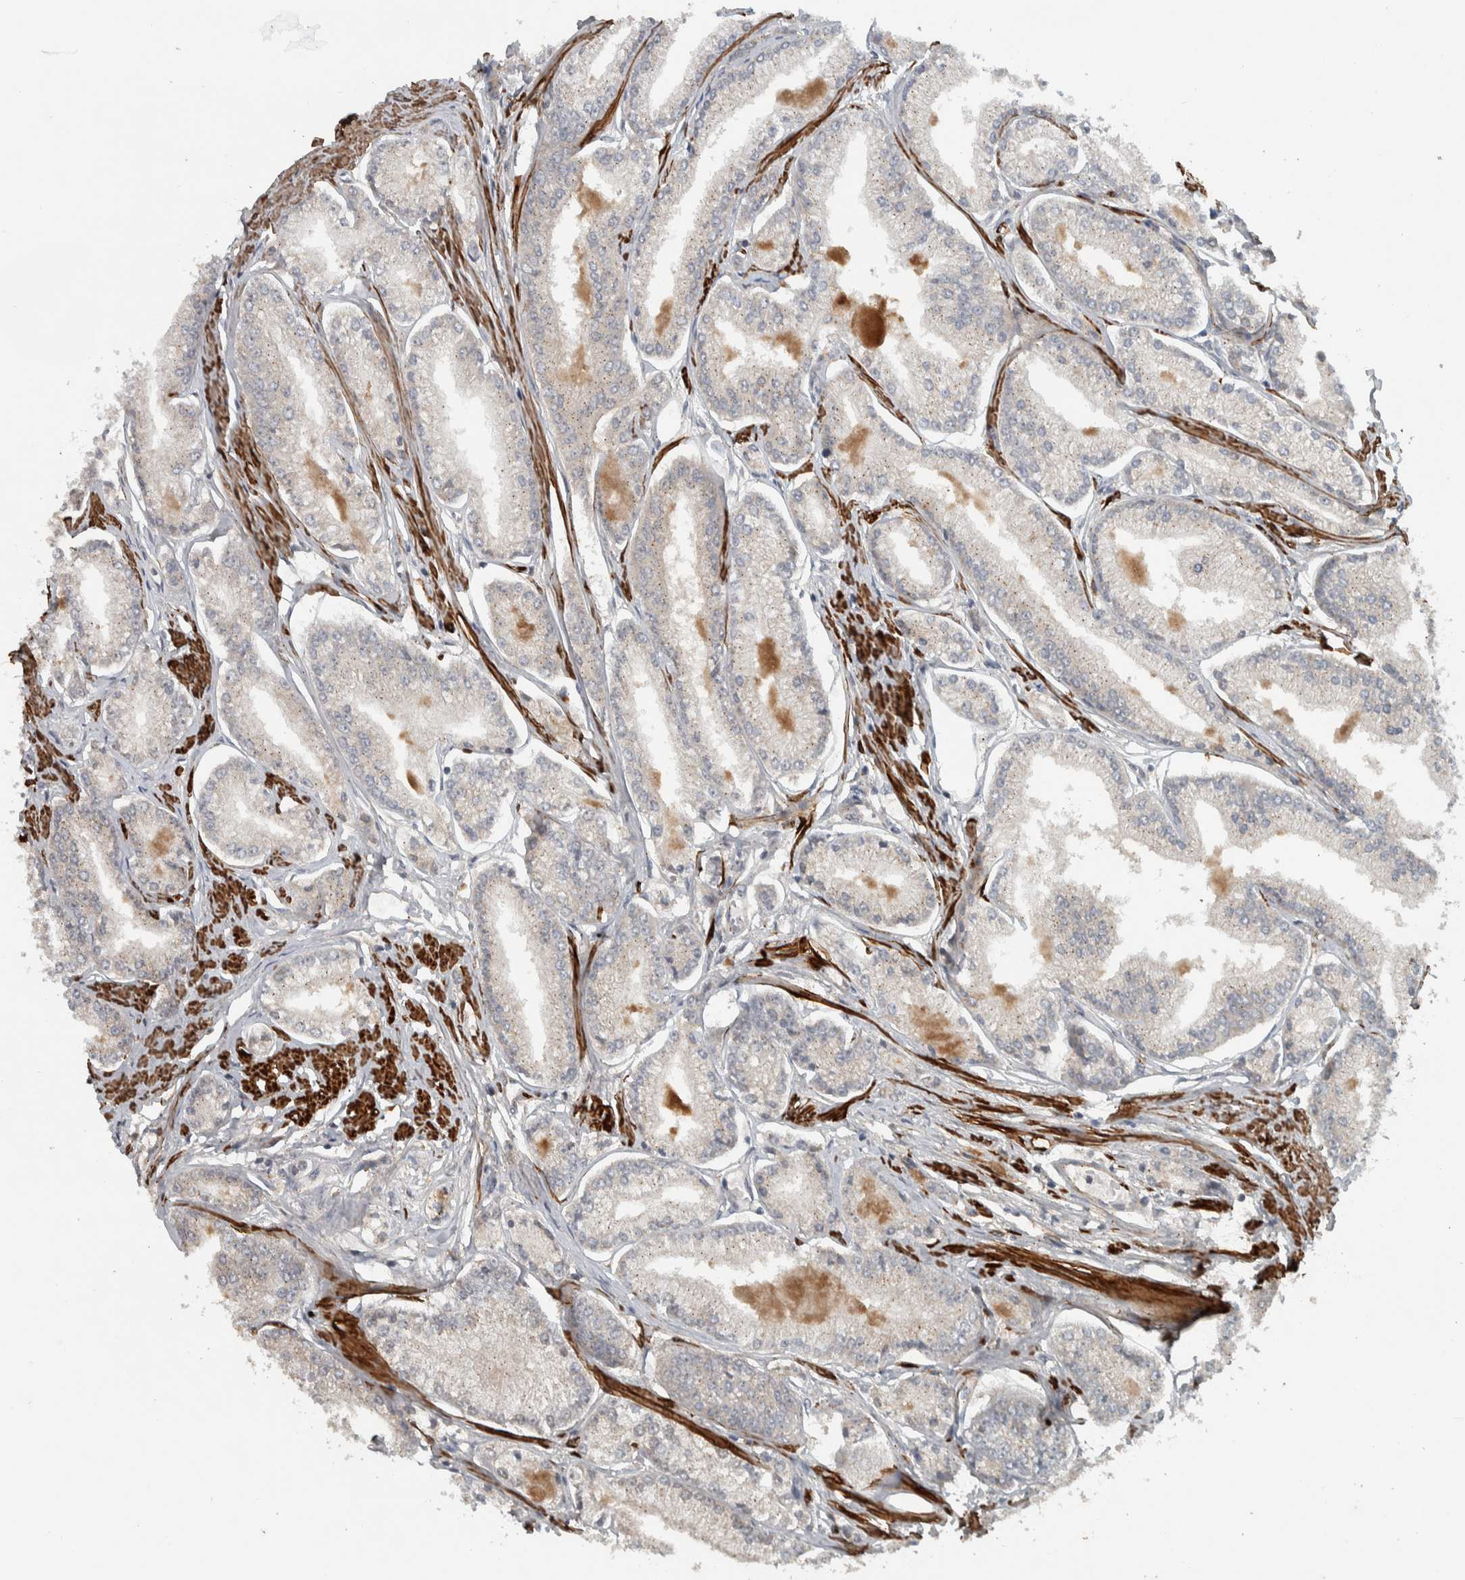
{"staining": {"intensity": "negative", "quantity": "none", "location": "none"}, "tissue": "prostate cancer", "cell_type": "Tumor cells", "image_type": "cancer", "snomed": [{"axis": "morphology", "description": "Adenocarcinoma, Low grade"}, {"axis": "topography", "description": "Prostate"}], "caption": "The image demonstrates no significant expression in tumor cells of low-grade adenocarcinoma (prostate).", "gene": "LBHD1", "patient": {"sex": "male", "age": 52}}